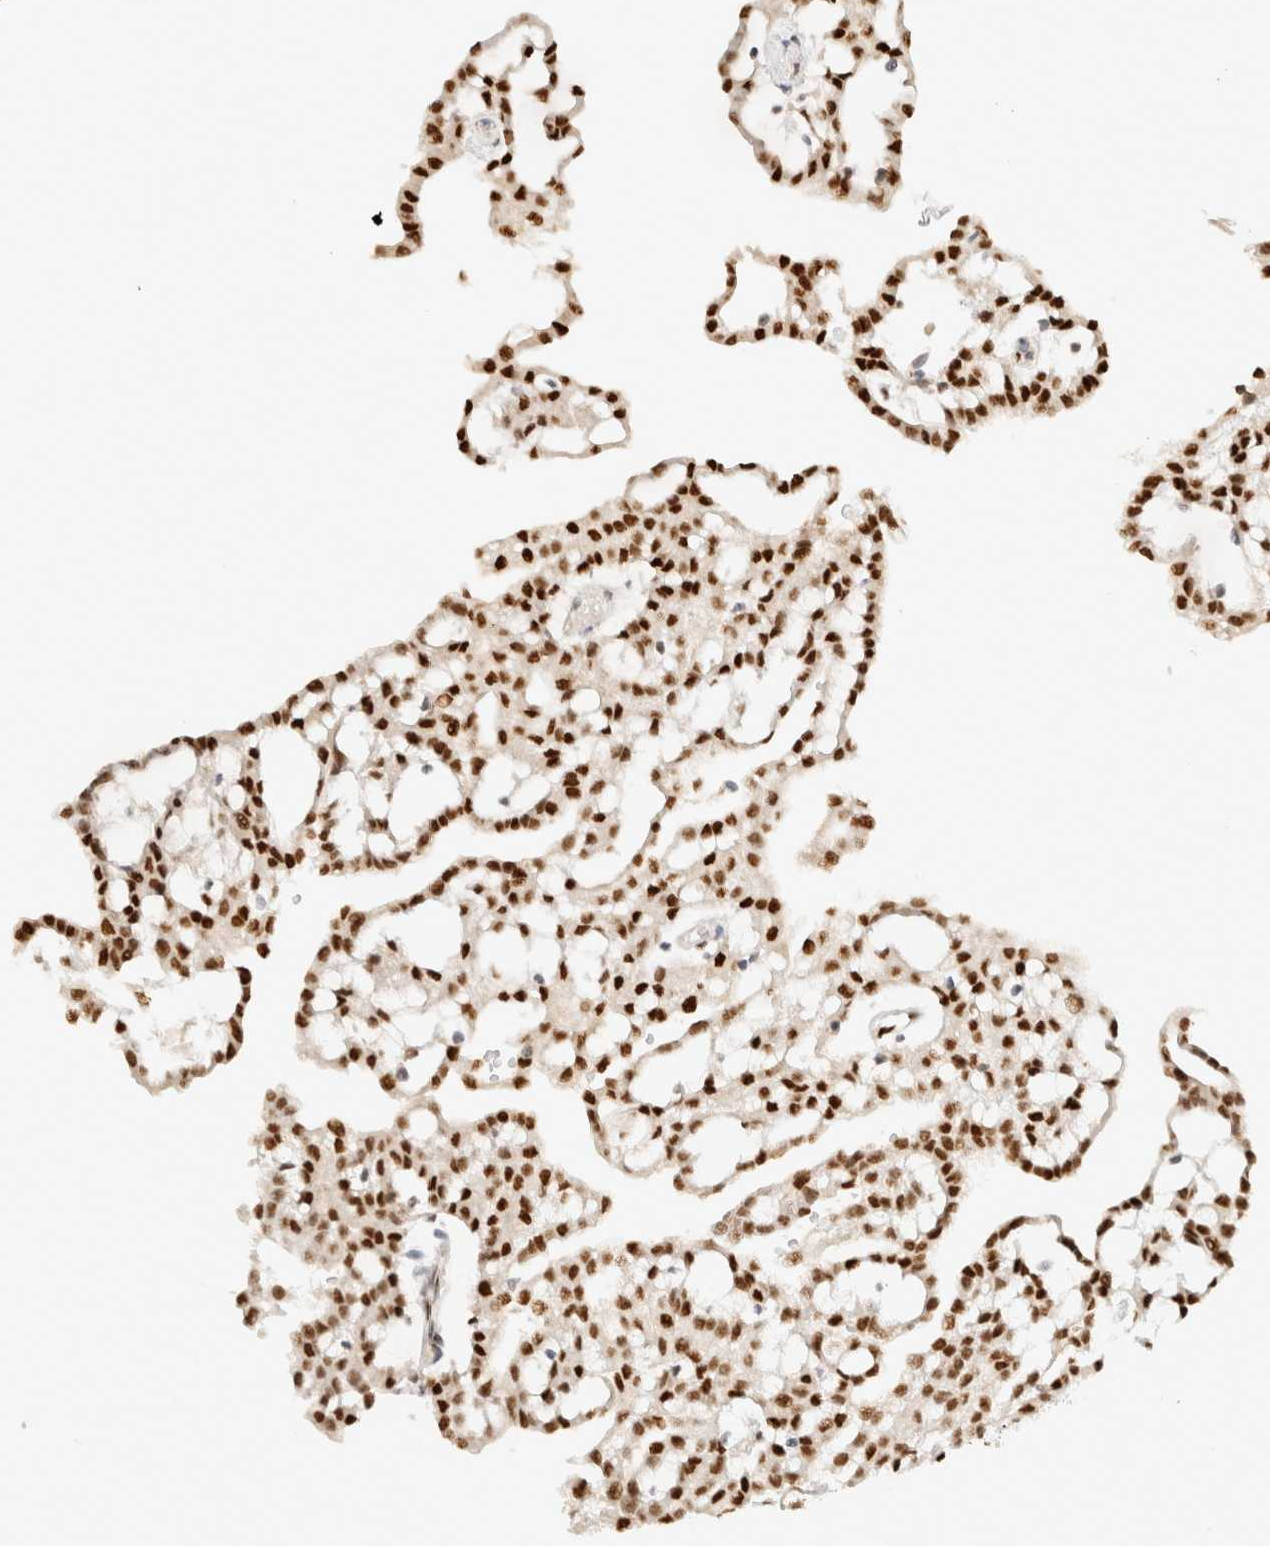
{"staining": {"intensity": "strong", "quantity": ">75%", "location": "nuclear"}, "tissue": "renal cancer", "cell_type": "Tumor cells", "image_type": "cancer", "snomed": [{"axis": "morphology", "description": "Adenocarcinoma, NOS"}, {"axis": "topography", "description": "Kidney"}], "caption": "Tumor cells exhibit strong nuclear expression in approximately >75% of cells in renal cancer (adenocarcinoma).", "gene": "DDB2", "patient": {"sex": "male", "age": 63}}